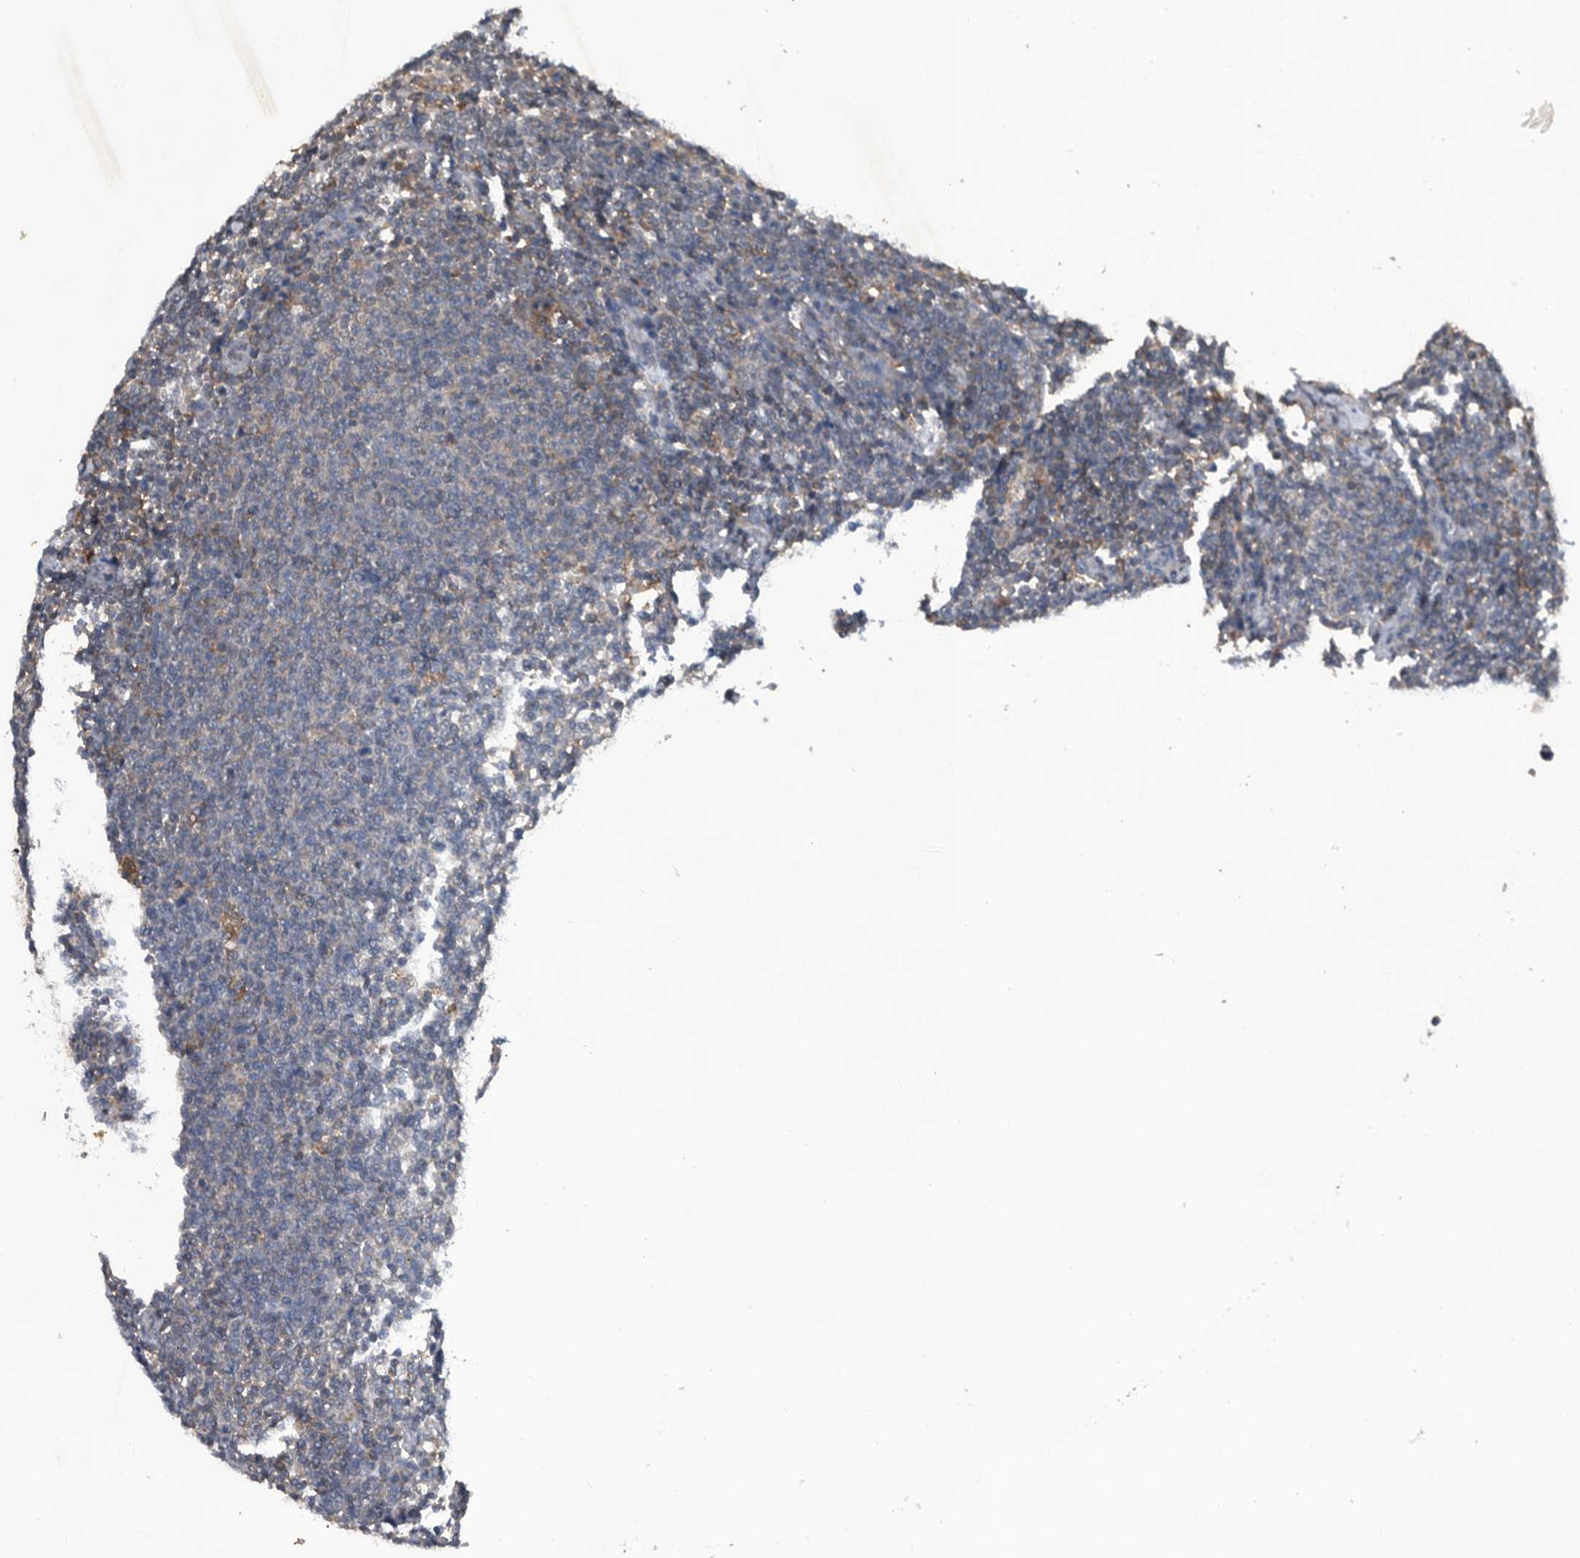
{"staining": {"intensity": "negative", "quantity": "none", "location": "none"}, "tissue": "lymphoma", "cell_type": "Tumor cells", "image_type": "cancer", "snomed": [{"axis": "morphology", "description": "Malignant lymphoma, non-Hodgkin's type, Low grade"}, {"axis": "topography", "description": "Lymph node"}], "caption": "Photomicrograph shows no significant protein expression in tumor cells of lymphoma.", "gene": "NRBP1", "patient": {"sex": "male", "age": 66}}